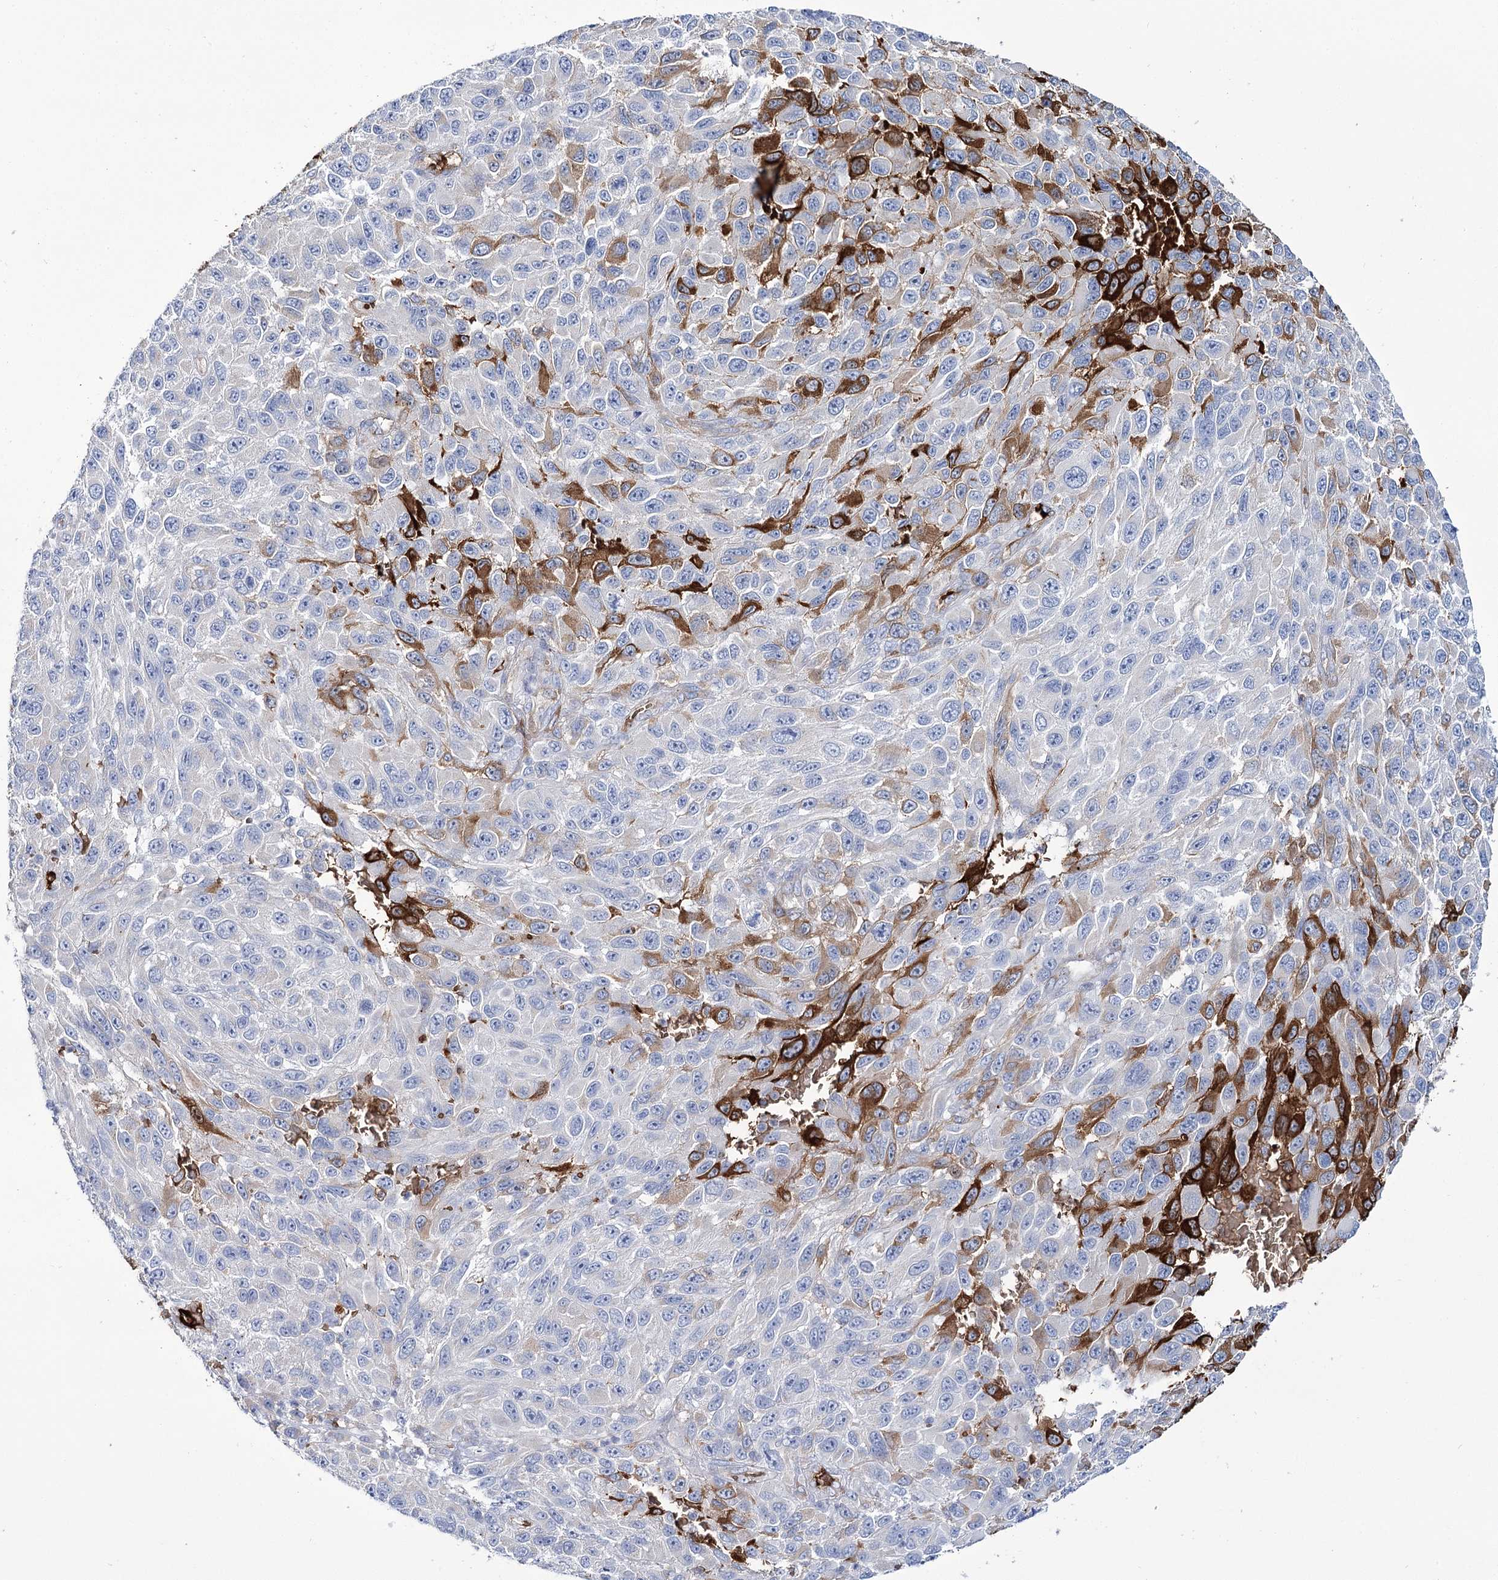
{"staining": {"intensity": "strong", "quantity": "<25%", "location": "cytoplasmic/membranous"}, "tissue": "melanoma", "cell_type": "Tumor cells", "image_type": "cancer", "snomed": [{"axis": "morphology", "description": "Malignant melanoma, NOS"}, {"axis": "topography", "description": "Skin"}], "caption": "DAB immunohistochemical staining of malignant melanoma shows strong cytoplasmic/membranous protein staining in approximately <25% of tumor cells.", "gene": "GBF1", "patient": {"sex": "female", "age": 96}}